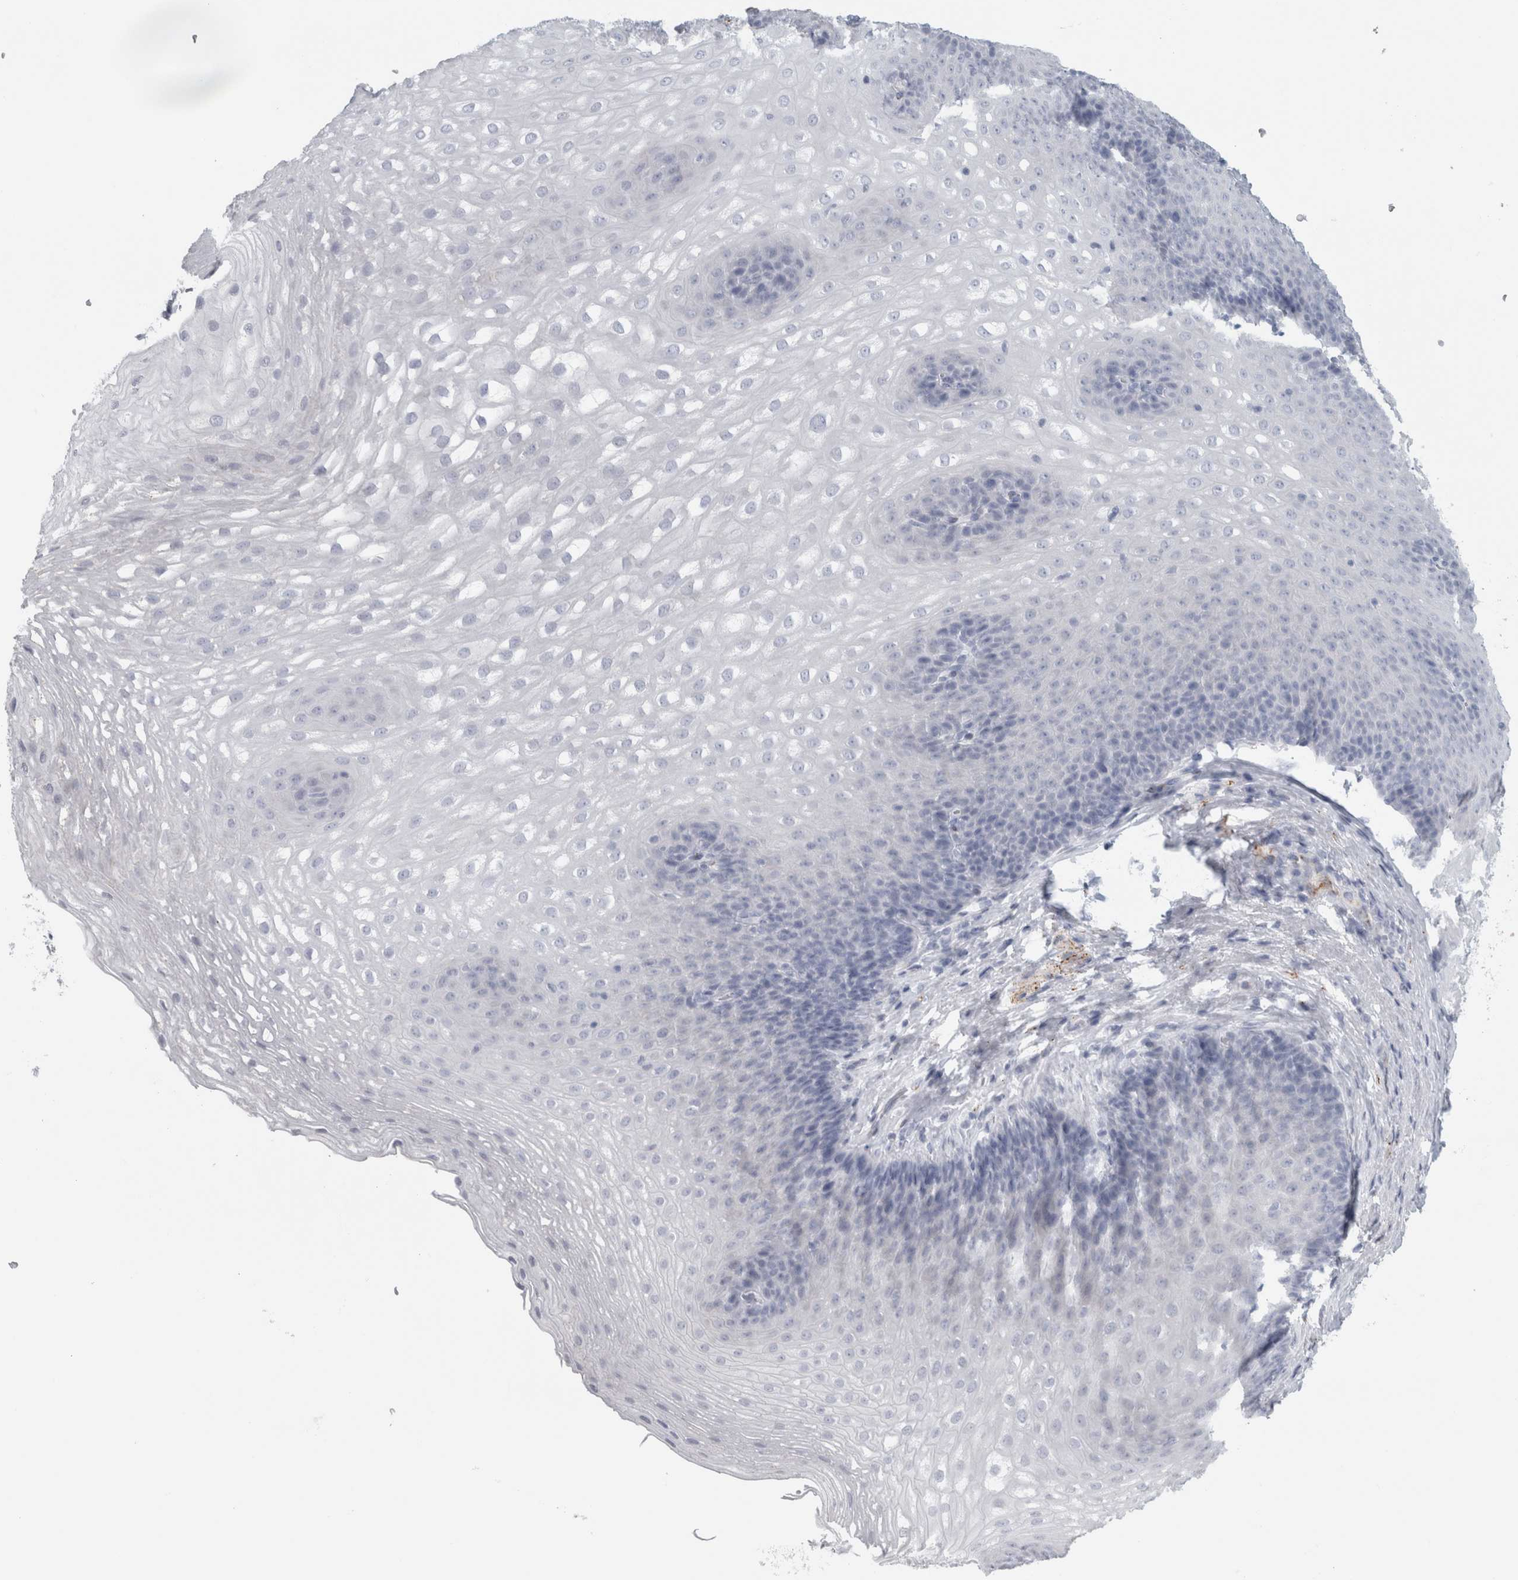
{"staining": {"intensity": "negative", "quantity": "none", "location": "none"}, "tissue": "esophagus", "cell_type": "Squamous epithelial cells", "image_type": "normal", "snomed": [{"axis": "morphology", "description": "Normal tissue, NOS"}, {"axis": "topography", "description": "Esophagus"}], "caption": "Esophagus stained for a protein using immunohistochemistry (IHC) demonstrates no positivity squamous epithelial cells.", "gene": "CPE", "patient": {"sex": "female", "age": 66}}